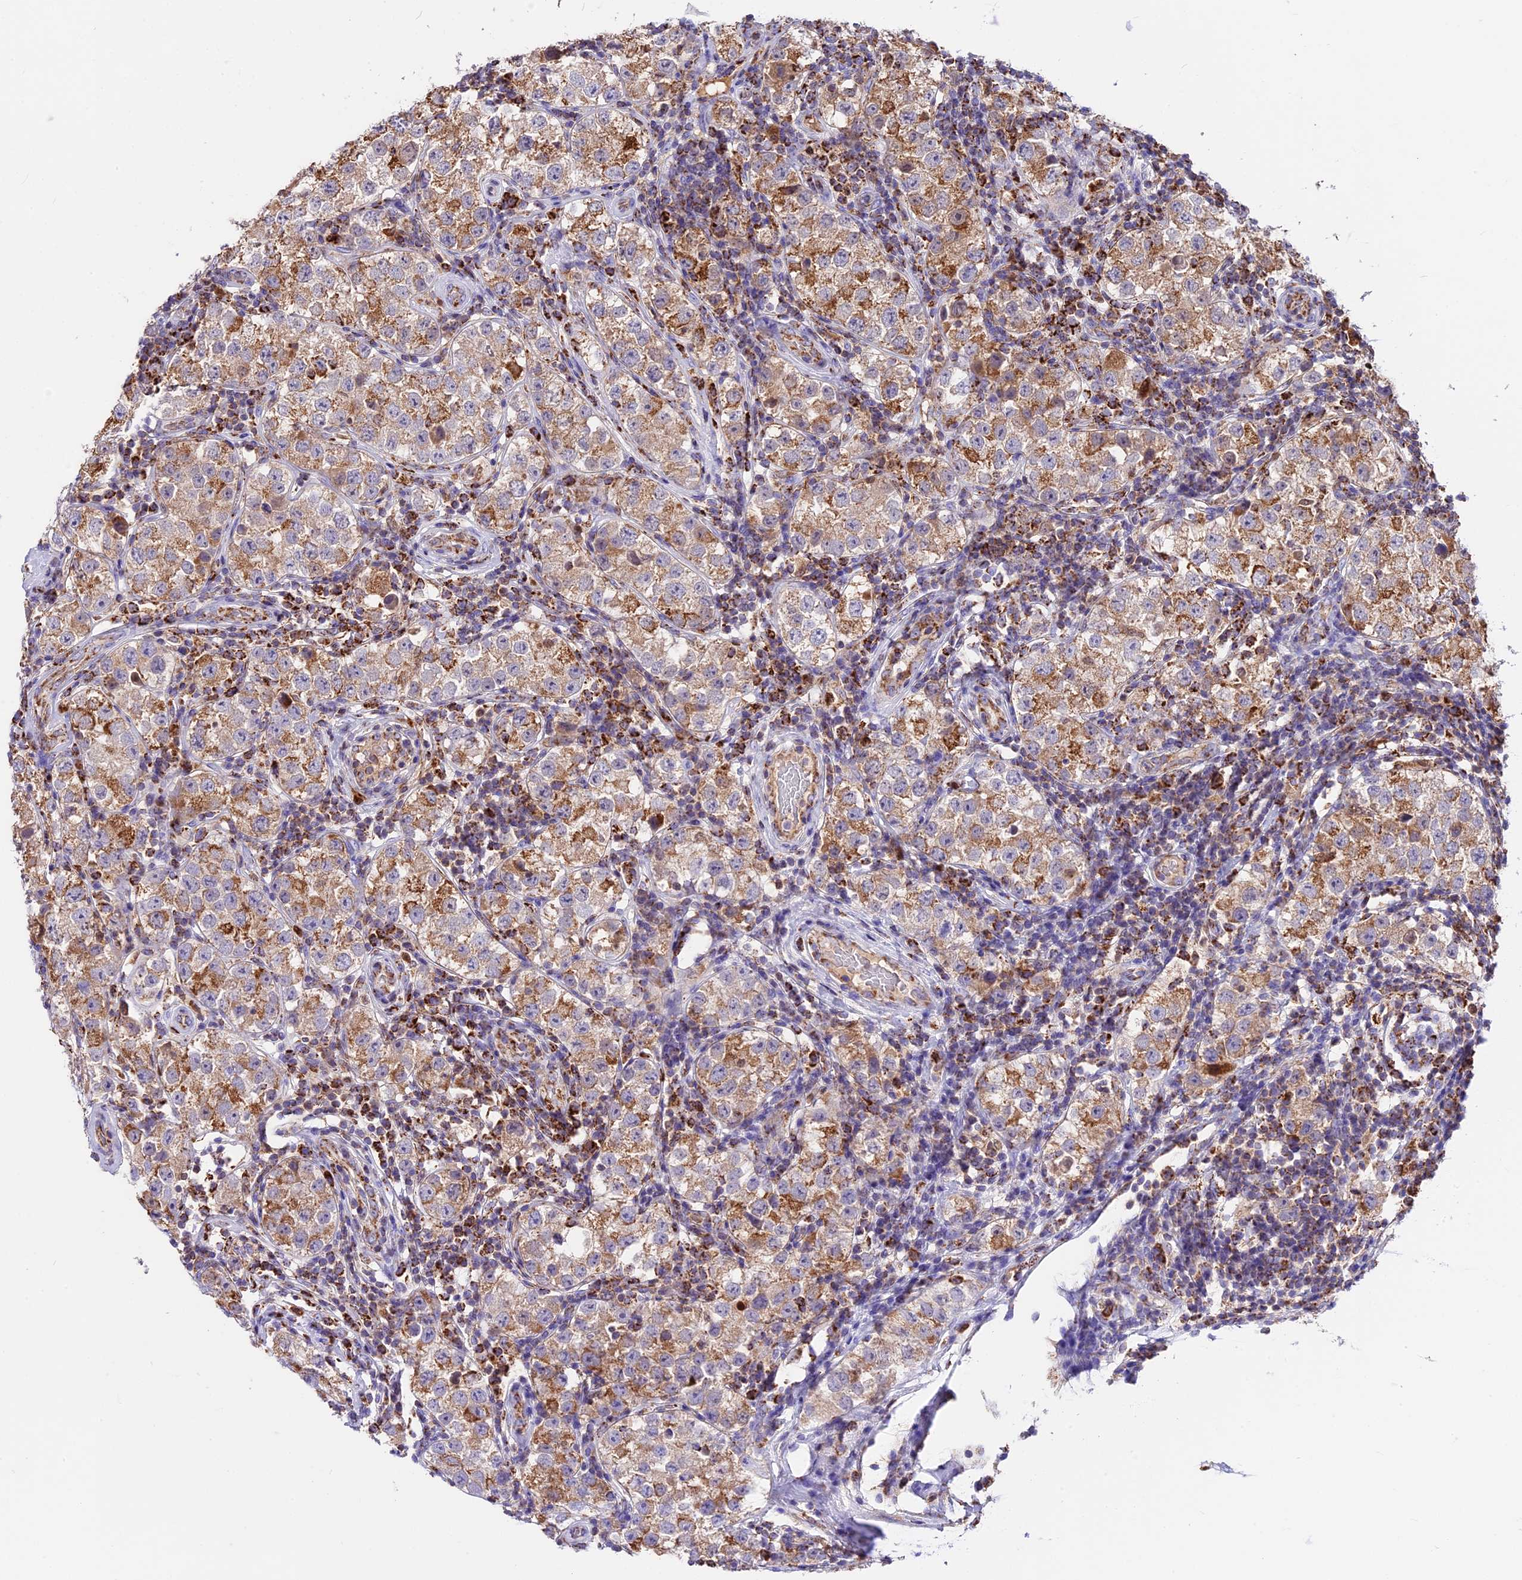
{"staining": {"intensity": "moderate", "quantity": "25%-75%", "location": "cytoplasmic/membranous"}, "tissue": "testis cancer", "cell_type": "Tumor cells", "image_type": "cancer", "snomed": [{"axis": "morphology", "description": "Seminoma, NOS"}, {"axis": "topography", "description": "Testis"}], "caption": "Protein expression by IHC exhibits moderate cytoplasmic/membranous staining in approximately 25%-75% of tumor cells in testis cancer (seminoma).", "gene": "COX17", "patient": {"sex": "male", "age": 34}}